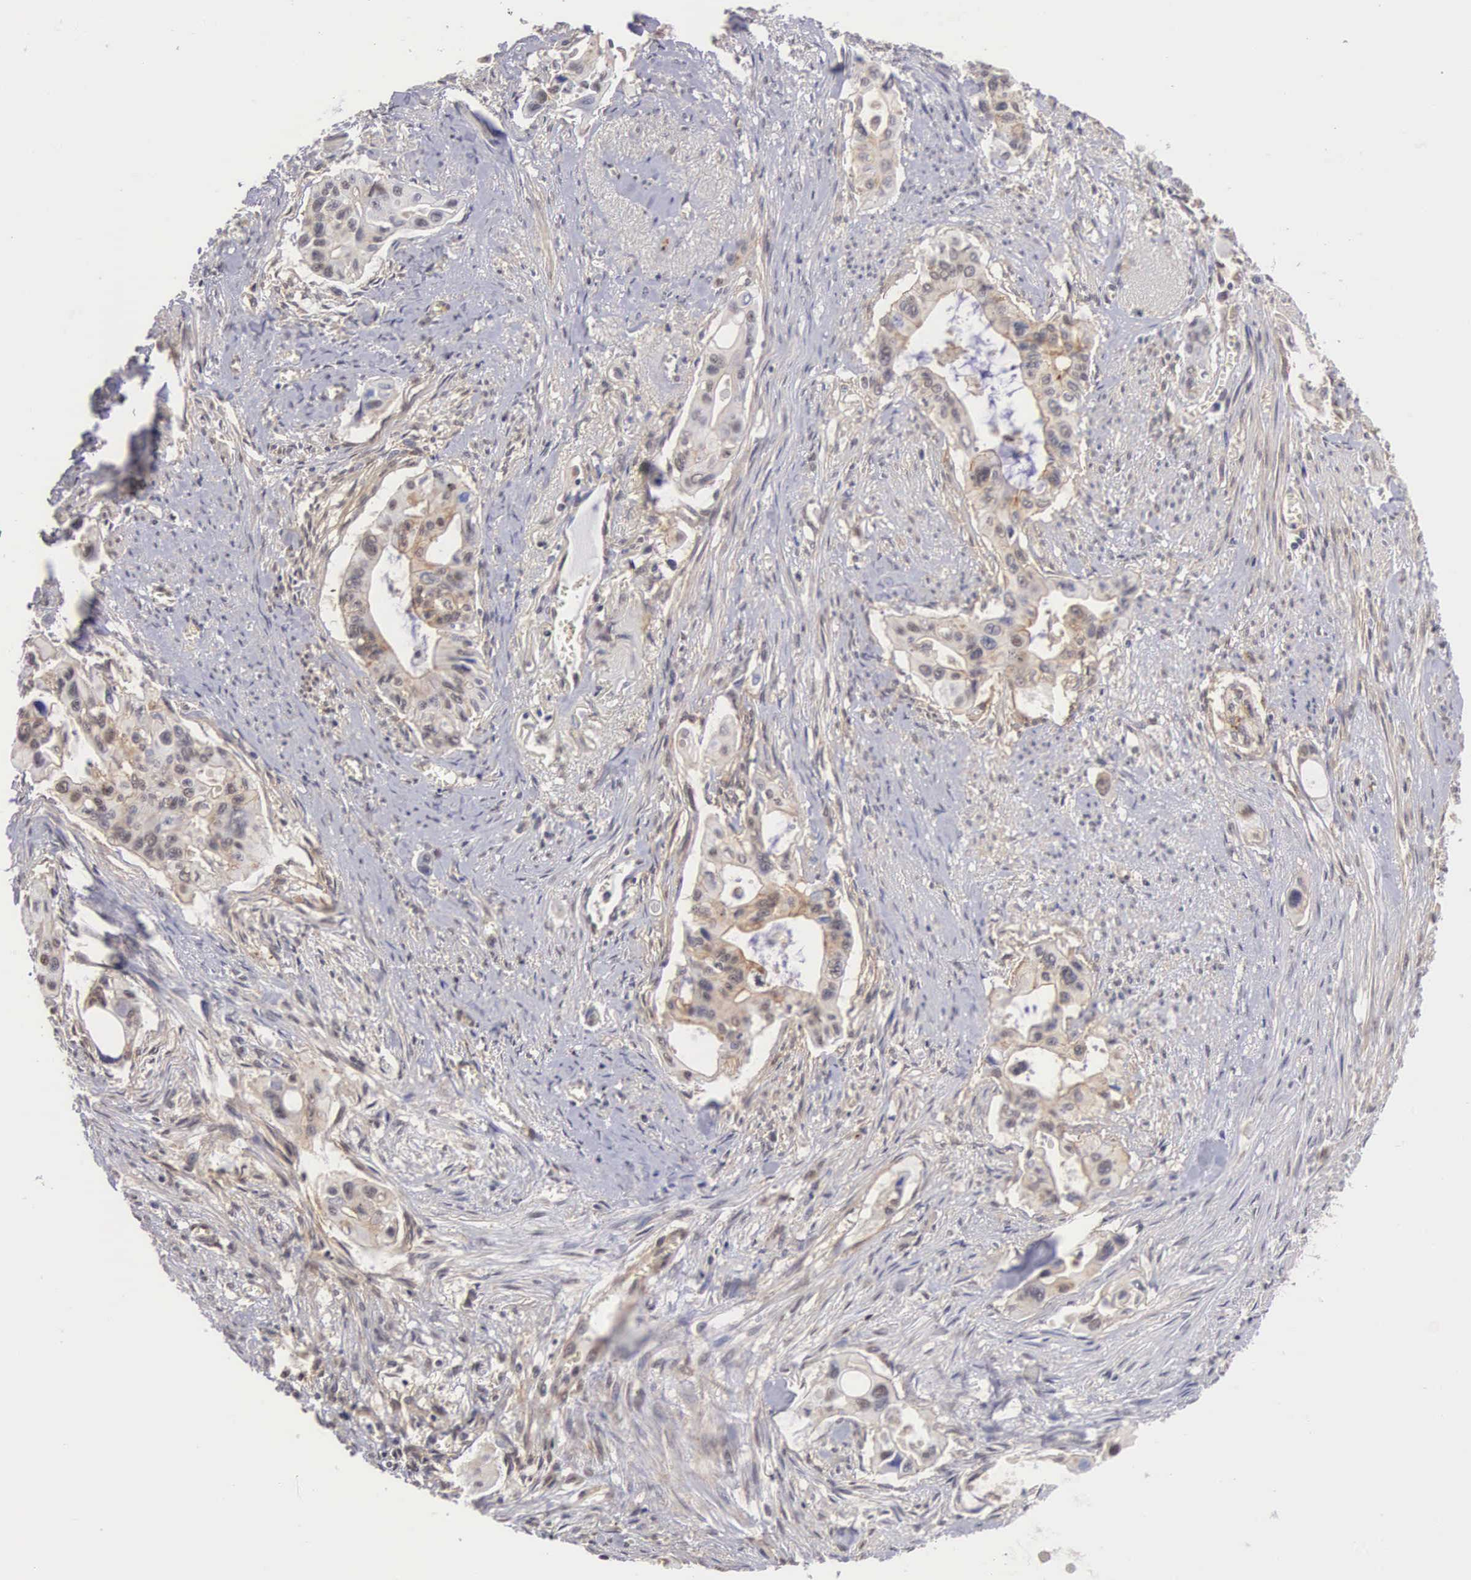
{"staining": {"intensity": "weak", "quantity": "<25%", "location": "nuclear"}, "tissue": "pancreatic cancer", "cell_type": "Tumor cells", "image_type": "cancer", "snomed": [{"axis": "morphology", "description": "Adenocarcinoma, NOS"}, {"axis": "topography", "description": "Pancreas"}], "caption": "This is a histopathology image of IHC staining of pancreatic adenocarcinoma, which shows no expression in tumor cells.", "gene": "NR4A2", "patient": {"sex": "male", "age": 77}}